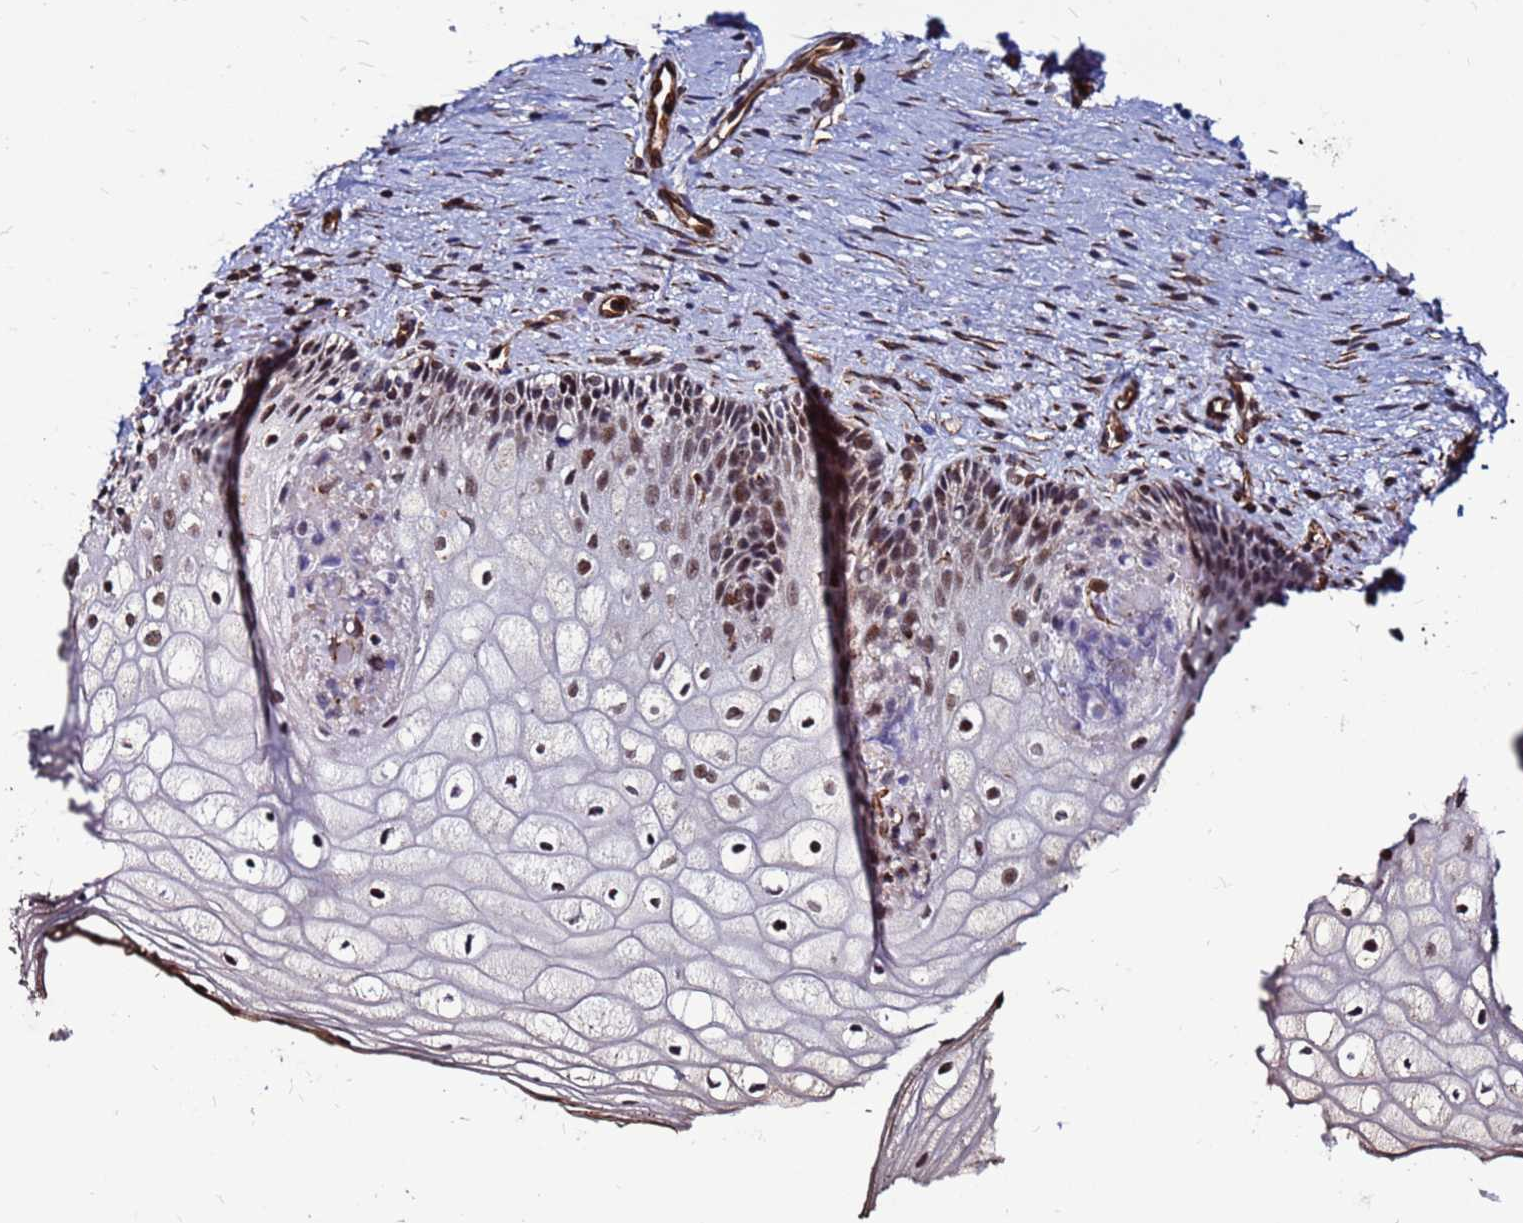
{"staining": {"intensity": "moderate", "quantity": ">75%", "location": "nuclear"}, "tissue": "vagina", "cell_type": "Squamous epithelial cells", "image_type": "normal", "snomed": [{"axis": "morphology", "description": "Normal tissue, NOS"}, {"axis": "topography", "description": "Vagina"}], "caption": "Immunohistochemistry (IHC) staining of benign vagina, which exhibits medium levels of moderate nuclear expression in approximately >75% of squamous epithelial cells indicating moderate nuclear protein staining. The staining was performed using DAB (3,3'-diaminobenzidine) (brown) for protein detection and nuclei were counterstained in hematoxylin (blue).", "gene": "CLK3", "patient": {"sex": "female", "age": 60}}